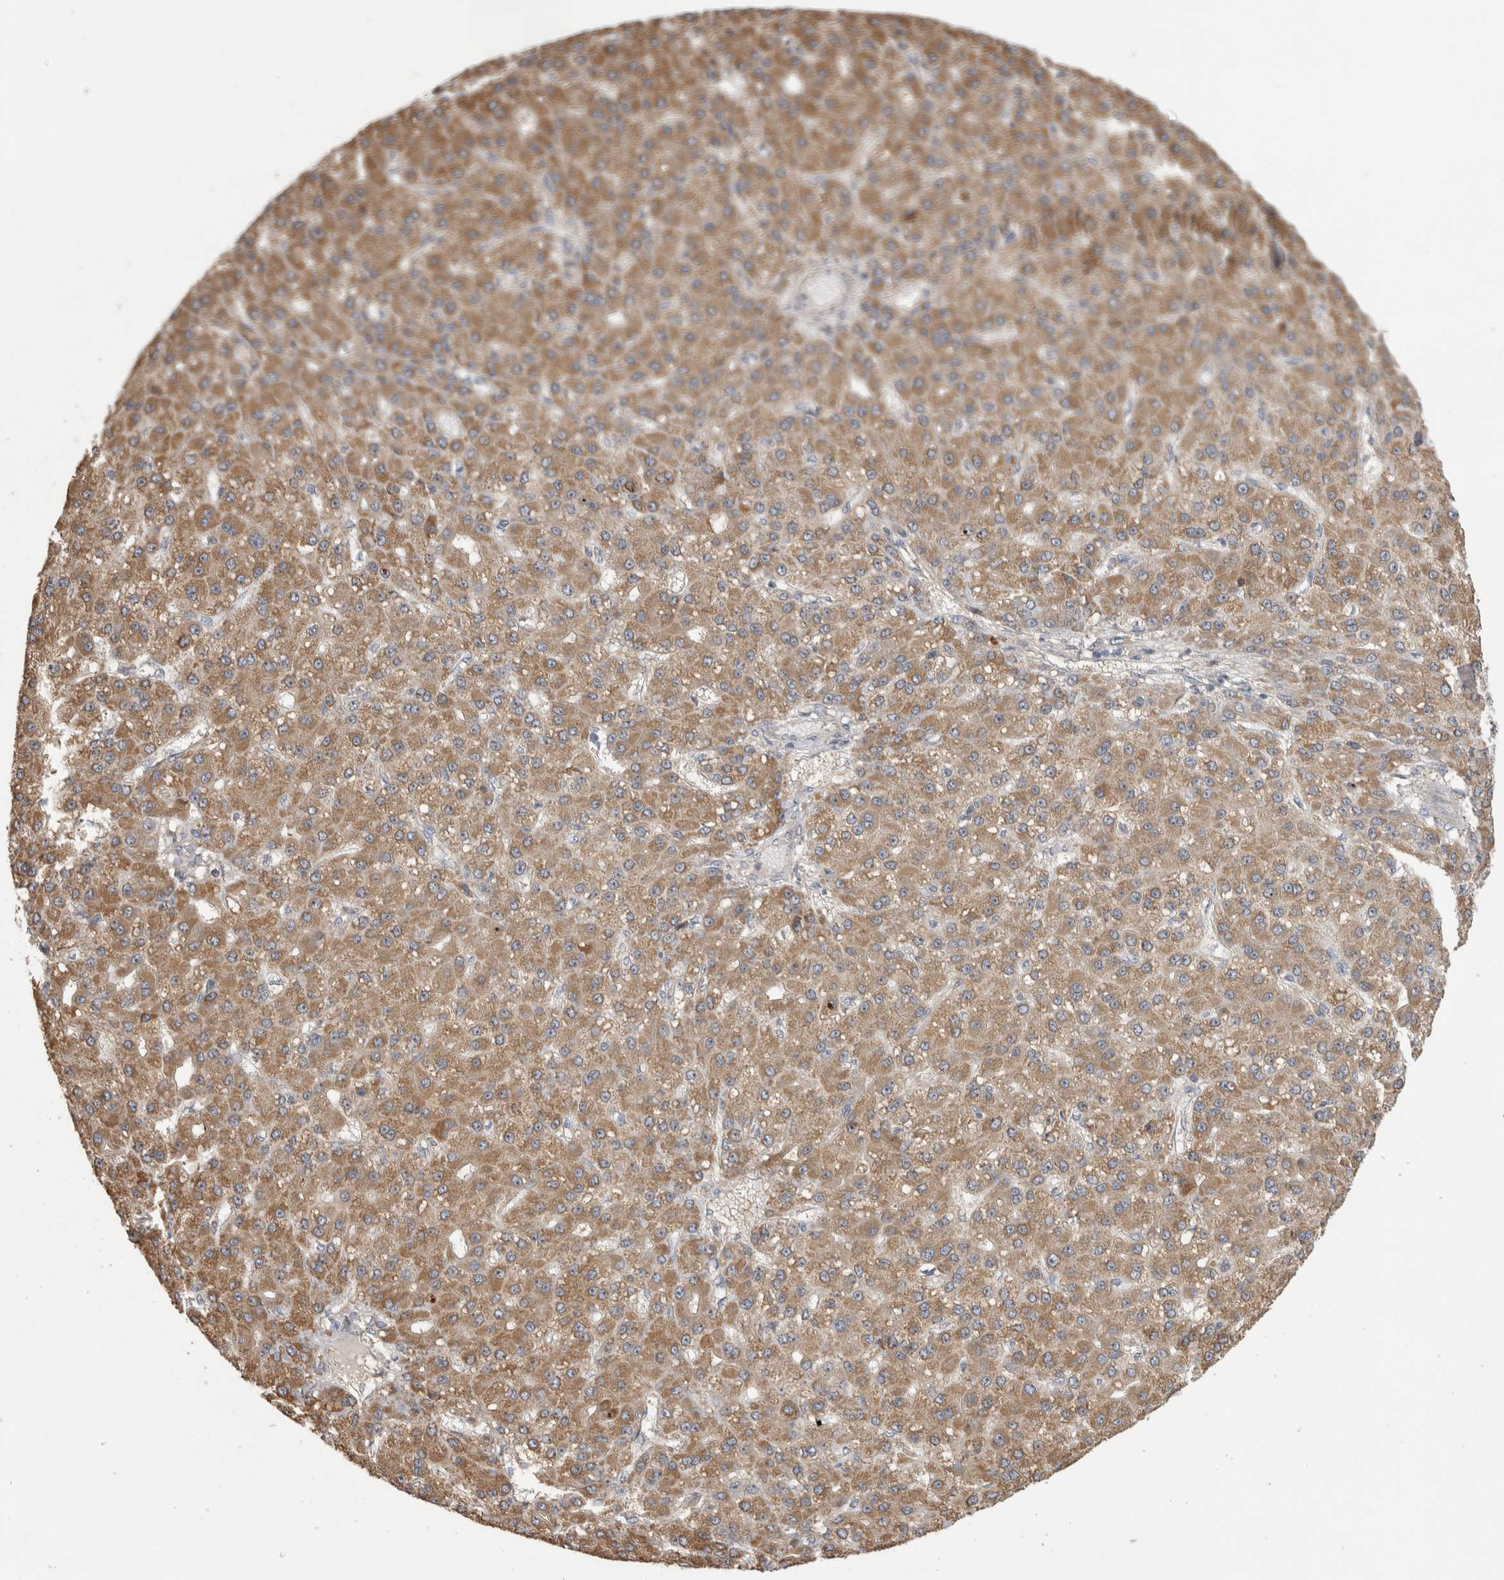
{"staining": {"intensity": "moderate", "quantity": ">75%", "location": "cytoplasmic/membranous"}, "tissue": "liver cancer", "cell_type": "Tumor cells", "image_type": "cancer", "snomed": [{"axis": "morphology", "description": "Carcinoma, Hepatocellular, NOS"}, {"axis": "topography", "description": "Liver"}], "caption": "Immunohistochemistry (IHC) image of hepatocellular carcinoma (liver) stained for a protein (brown), which demonstrates medium levels of moderate cytoplasmic/membranous staining in about >75% of tumor cells.", "gene": "TBCE", "patient": {"sex": "male", "age": 67}}